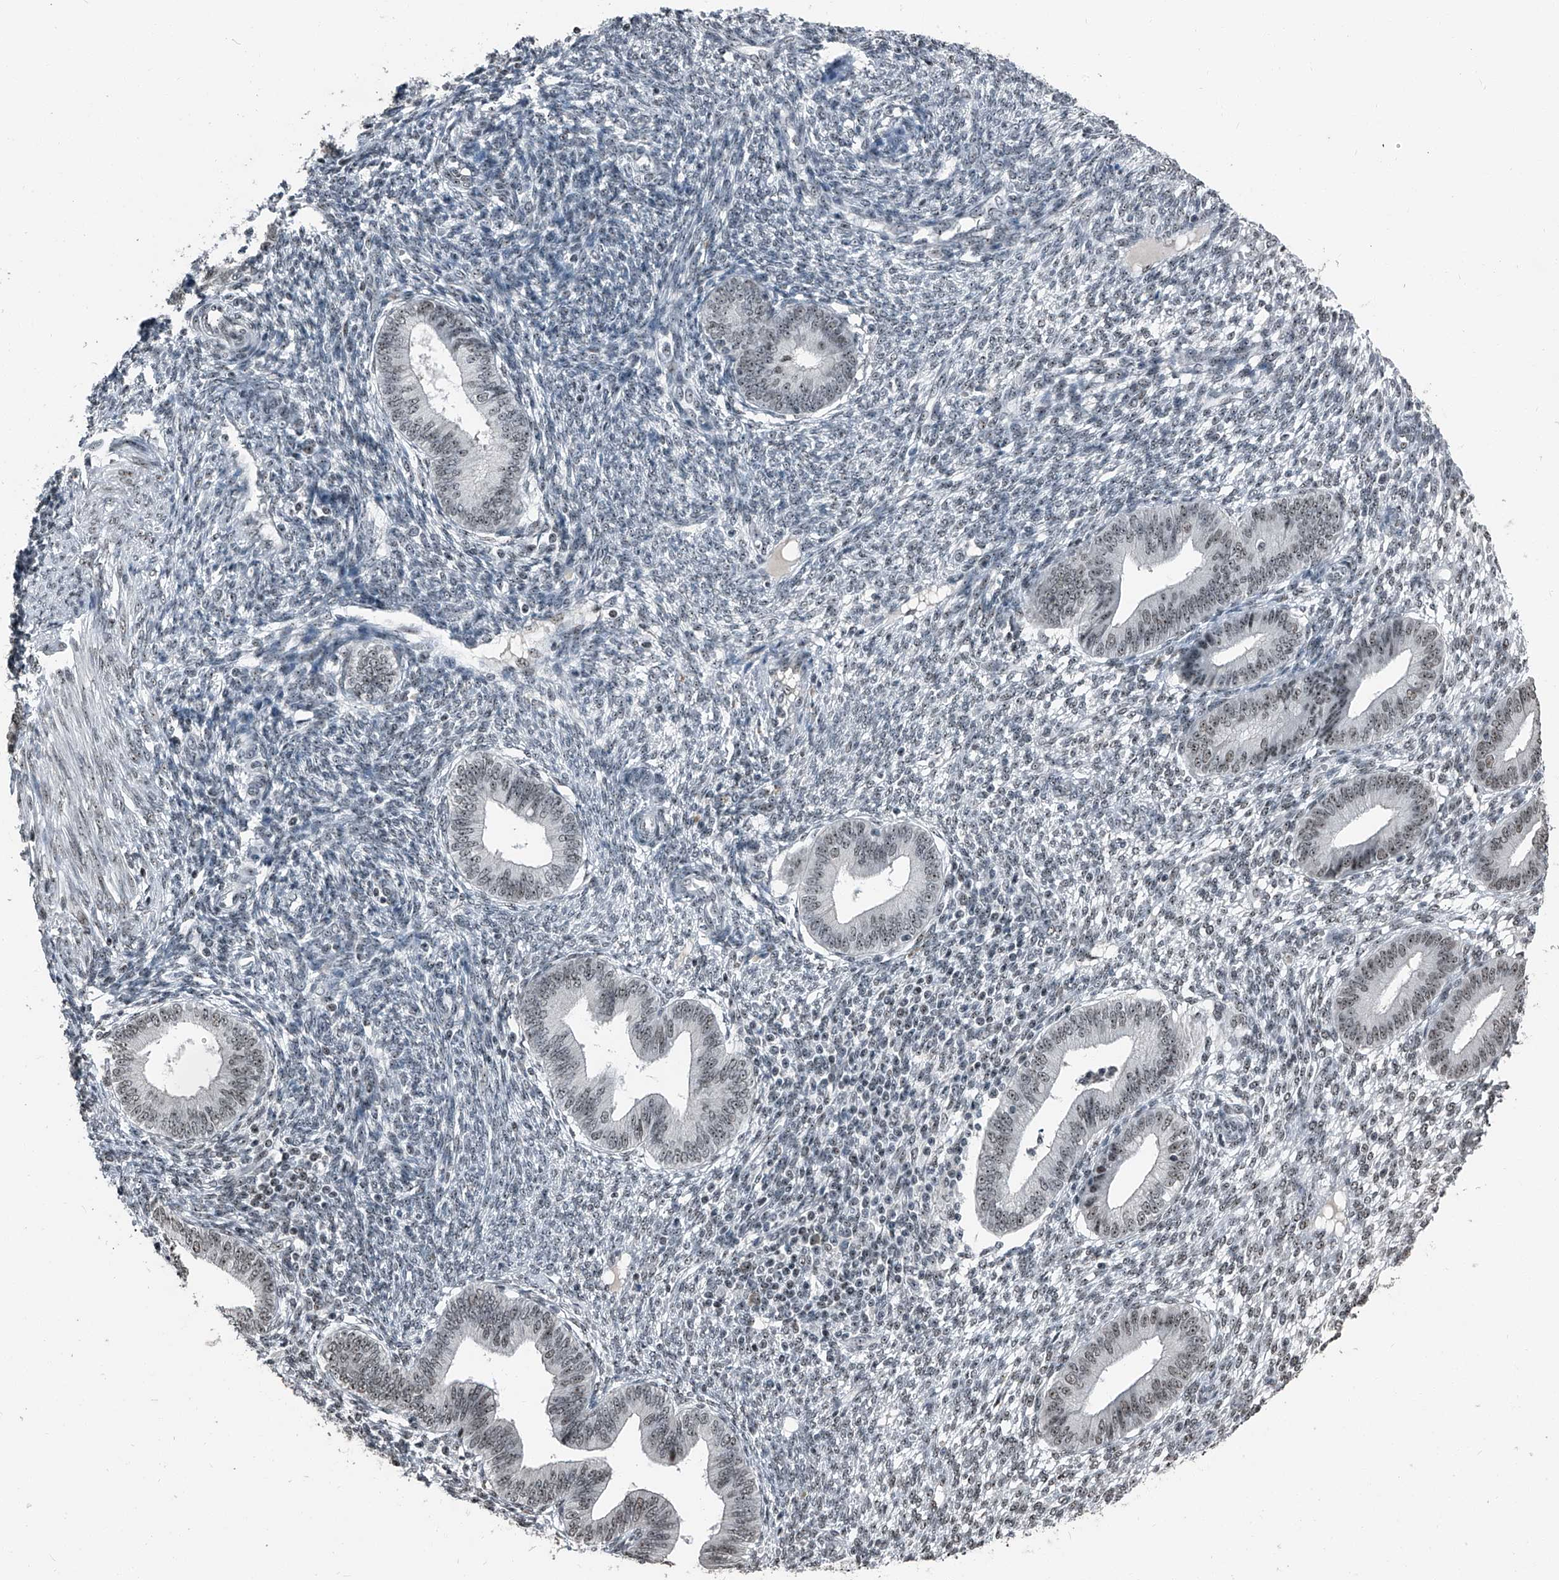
{"staining": {"intensity": "weak", "quantity": "25%-75%", "location": "nuclear"}, "tissue": "endometrium", "cell_type": "Cells in endometrial stroma", "image_type": "normal", "snomed": [{"axis": "morphology", "description": "Normal tissue, NOS"}, {"axis": "topography", "description": "Endometrium"}], "caption": "Immunohistochemistry (DAB) staining of benign endometrium displays weak nuclear protein positivity in approximately 25%-75% of cells in endometrial stroma. (DAB IHC, brown staining for protein, blue staining for nuclei).", "gene": "TCOF1", "patient": {"sex": "female", "age": 46}}